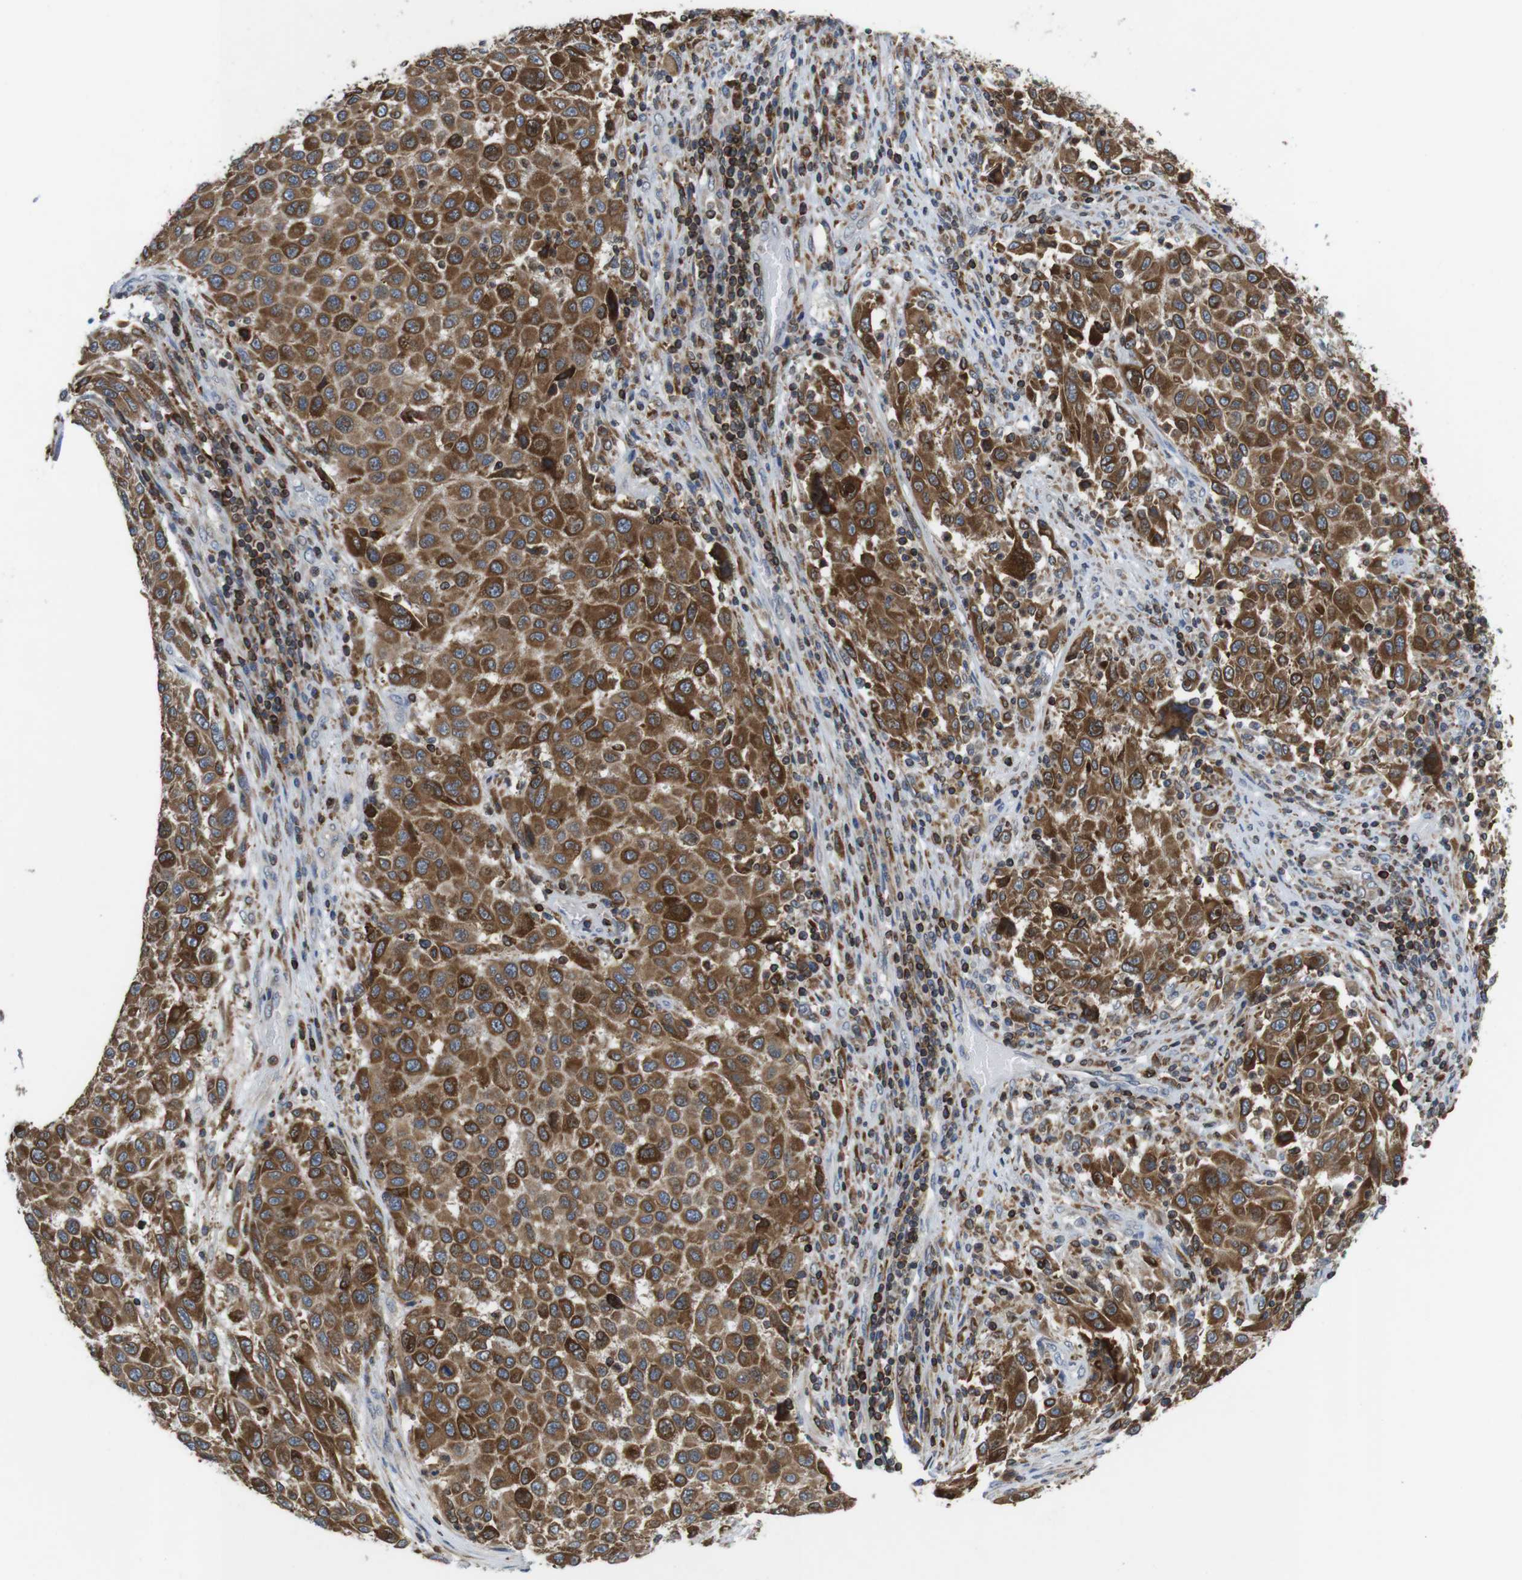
{"staining": {"intensity": "strong", "quantity": ">75%", "location": "cytoplasmic/membranous"}, "tissue": "melanoma", "cell_type": "Tumor cells", "image_type": "cancer", "snomed": [{"axis": "morphology", "description": "Malignant melanoma, Metastatic site"}, {"axis": "topography", "description": "Lymph node"}], "caption": "High-magnification brightfield microscopy of melanoma stained with DAB (brown) and counterstained with hematoxylin (blue). tumor cells exhibit strong cytoplasmic/membranous staining is identified in about>75% of cells.", "gene": "ARL6IP5", "patient": {"sex": "male", "age": 61}}